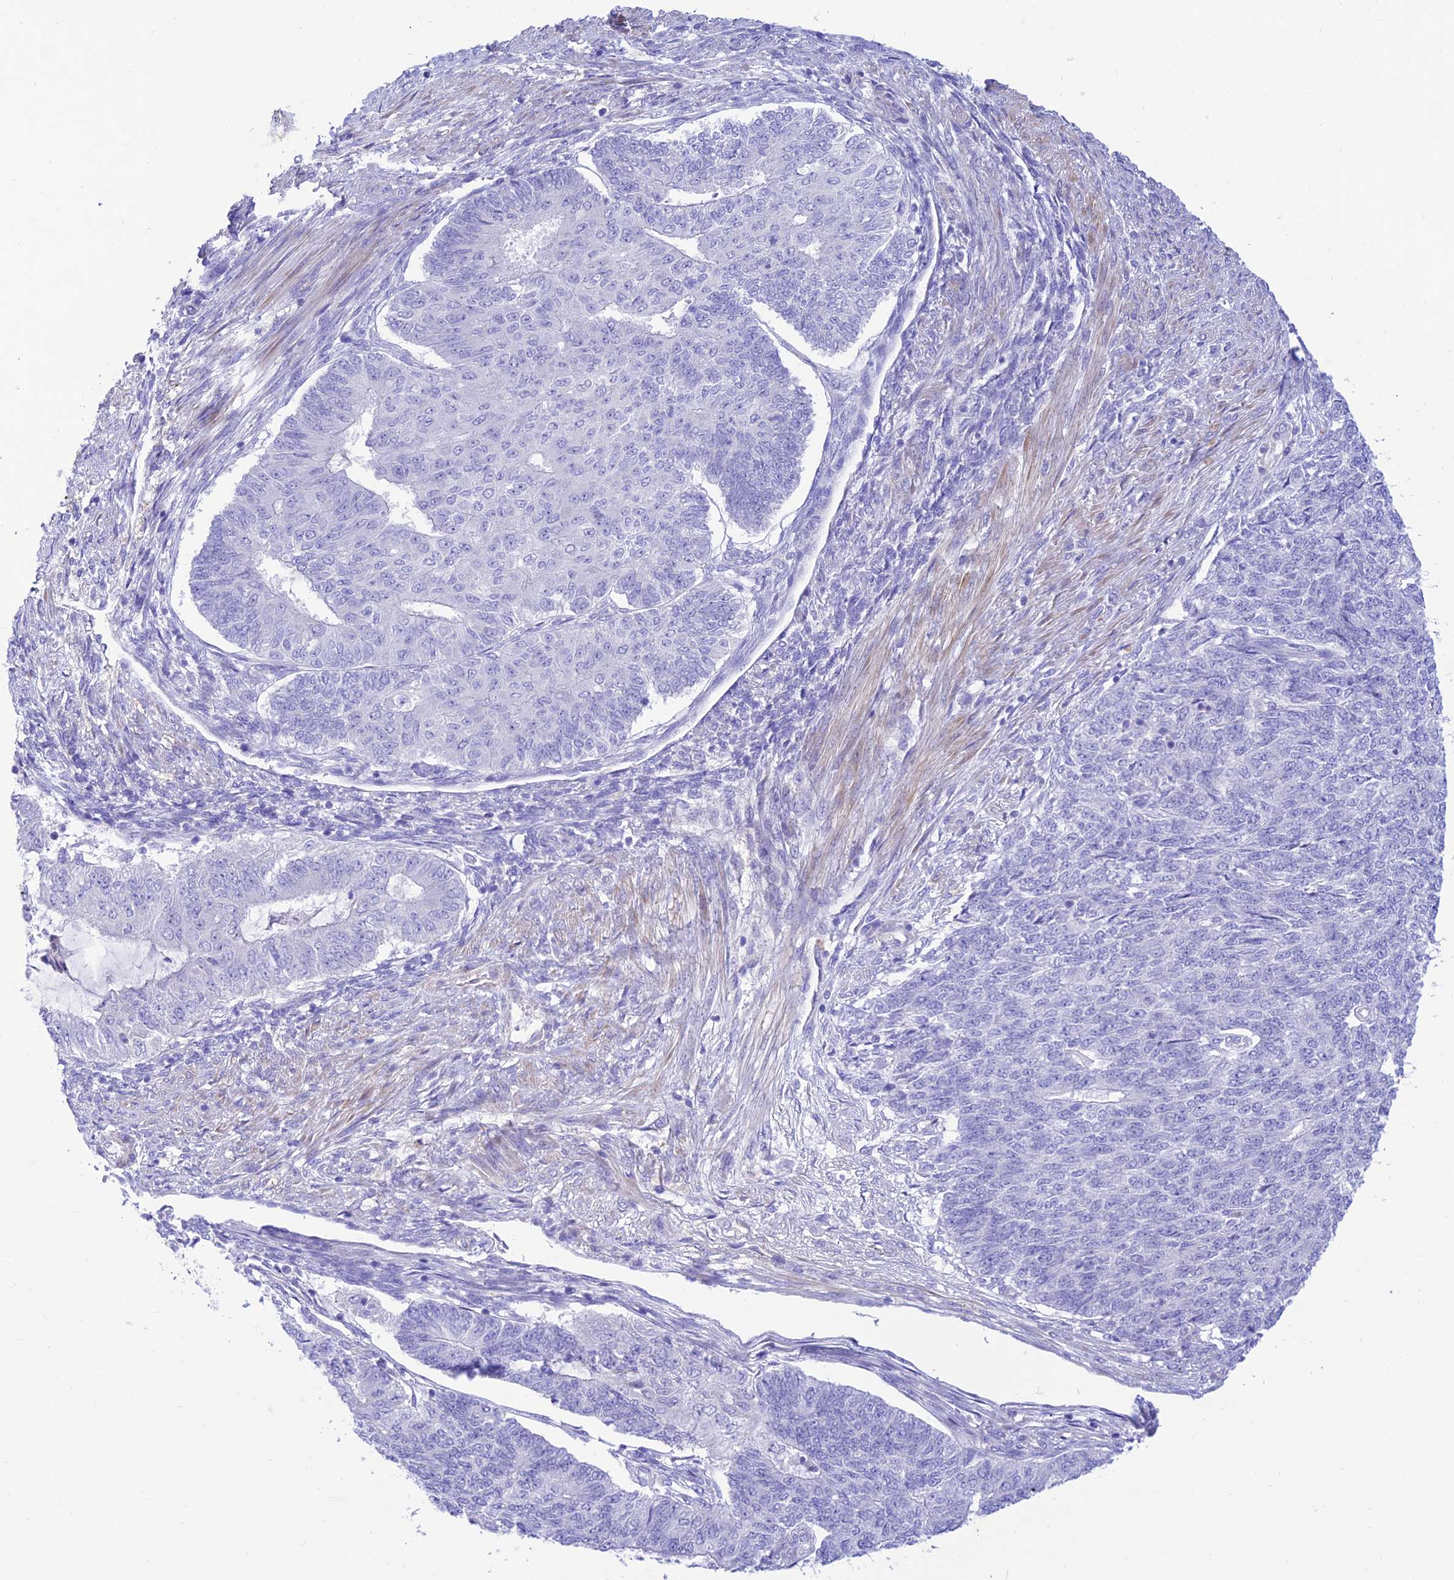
{"staining": {"intensity": "negative", "quantity": "none", "location": "none"}, "tissue": "endometrial cancer", "cell_type": "Tumor cells", "image_type": "cancer", "snomed": [{"axis": "morphology", "description": "Adenocarcinoma, NOS"}, {"axis": "topography", "description": "Endometrium"}], "caption": "Immunohistochemistry micrograph of neoplastic tissue: endometrial cancer (adenocarcinoma) stained with DAB reveals no significant protein expression in tumor cells. The staining is performed using DAB (3,3'-diaminobenzidine) brown chromogen with nuclei counter-stained in using hematoxylin.", "gene": "FAM186B", "patient": {"sex": "female", "age": 32}}